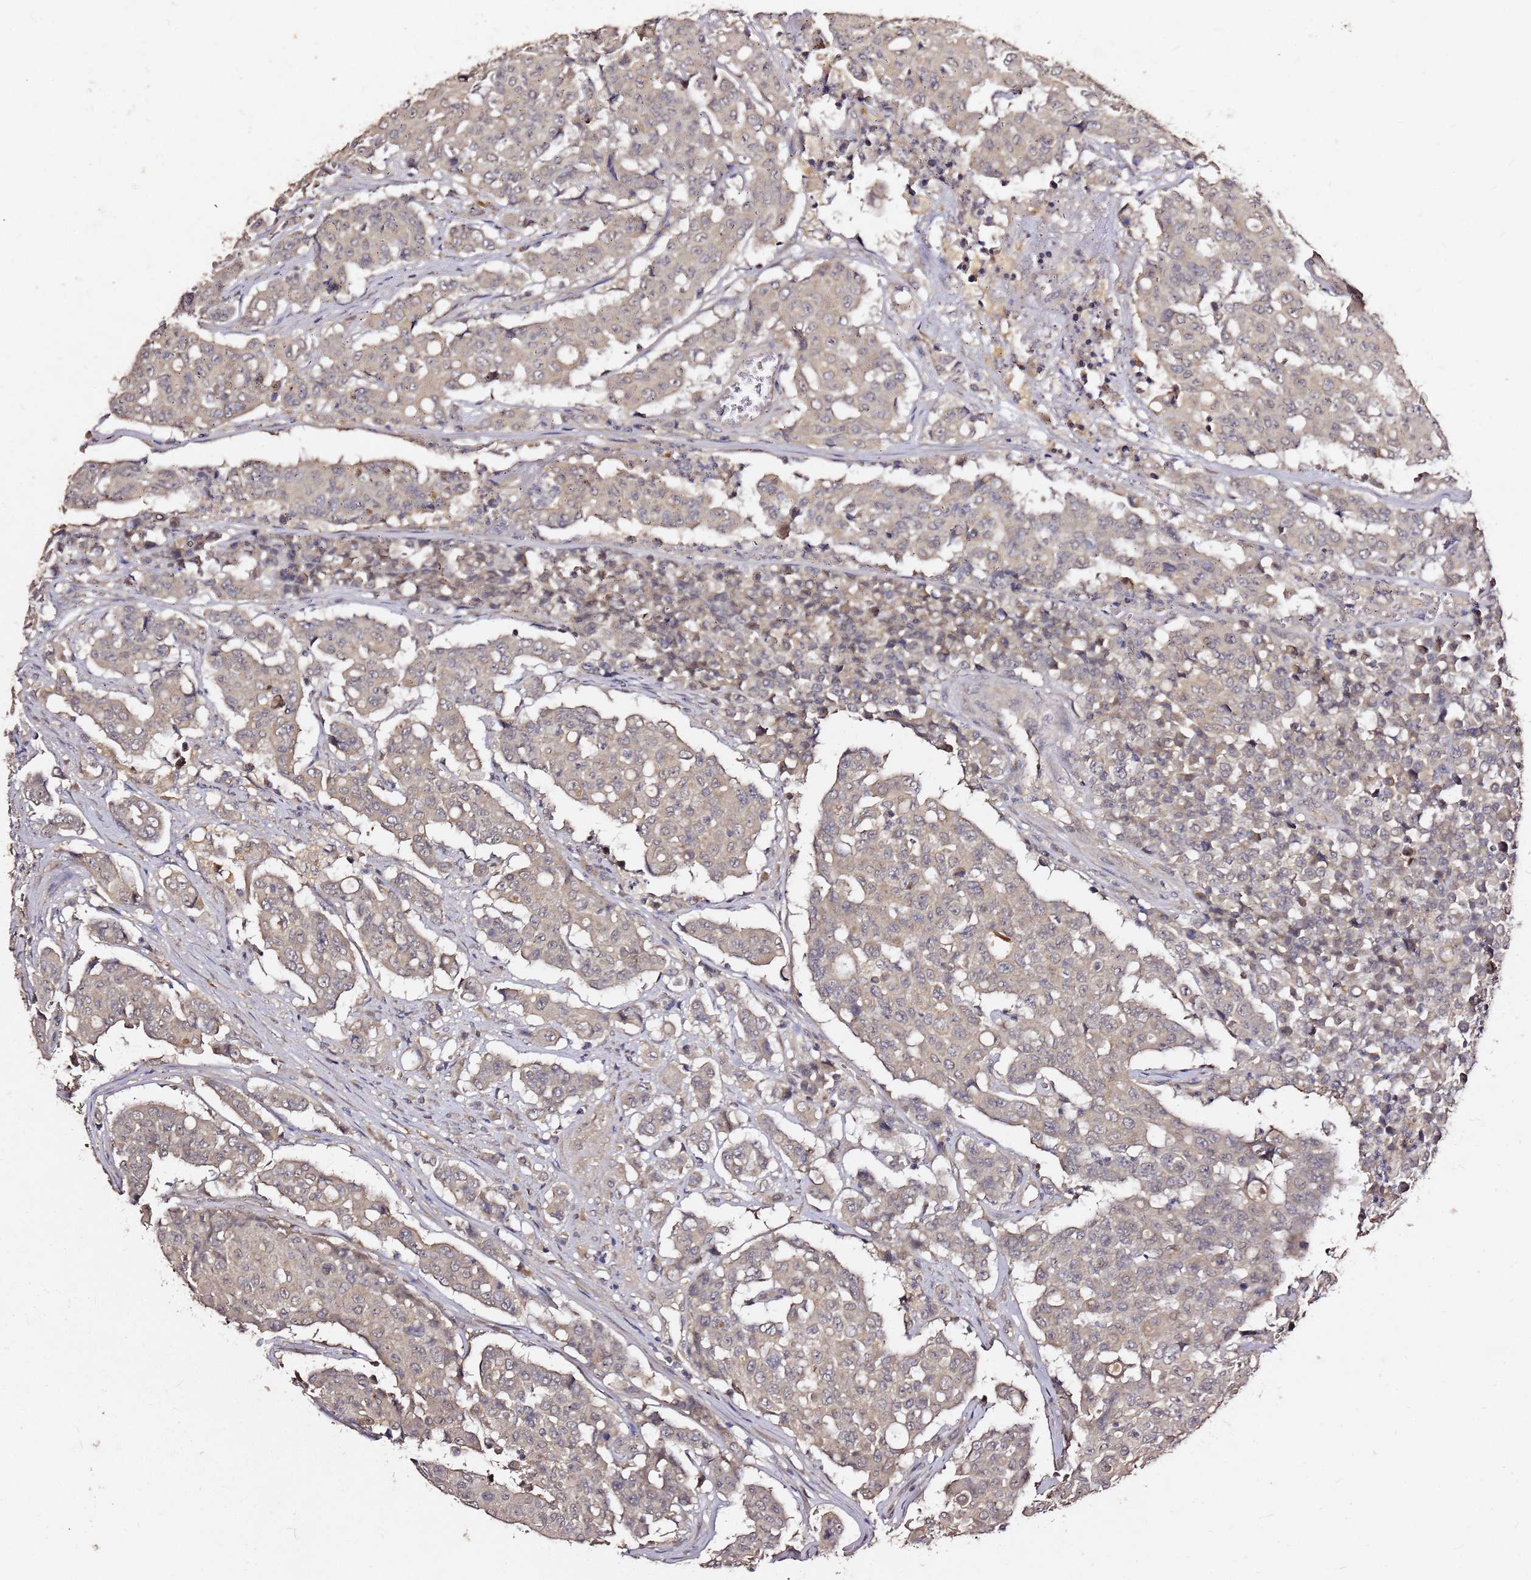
{"staining": {"intensity": "weak", "quantity": "25%-75%", "location": "cytoplasmic/membranous"}, "tissue": "colorectal cancer", "cell_type": "Tumor cells", "image_type": "cancer", "snomed": [{"axis": "morphology", "description": "Adenocarcinoma, NOS"}, {"axis": "topography", "description": "Colon"}], "caption": "Protein expression analysis of human colorectal cancer reveals weak cytoplasmic/membranous positivity in about 25%-75% of tumor cells.", "gene": "C6orf136", "patient": {"sex": "male", "age": 51}}